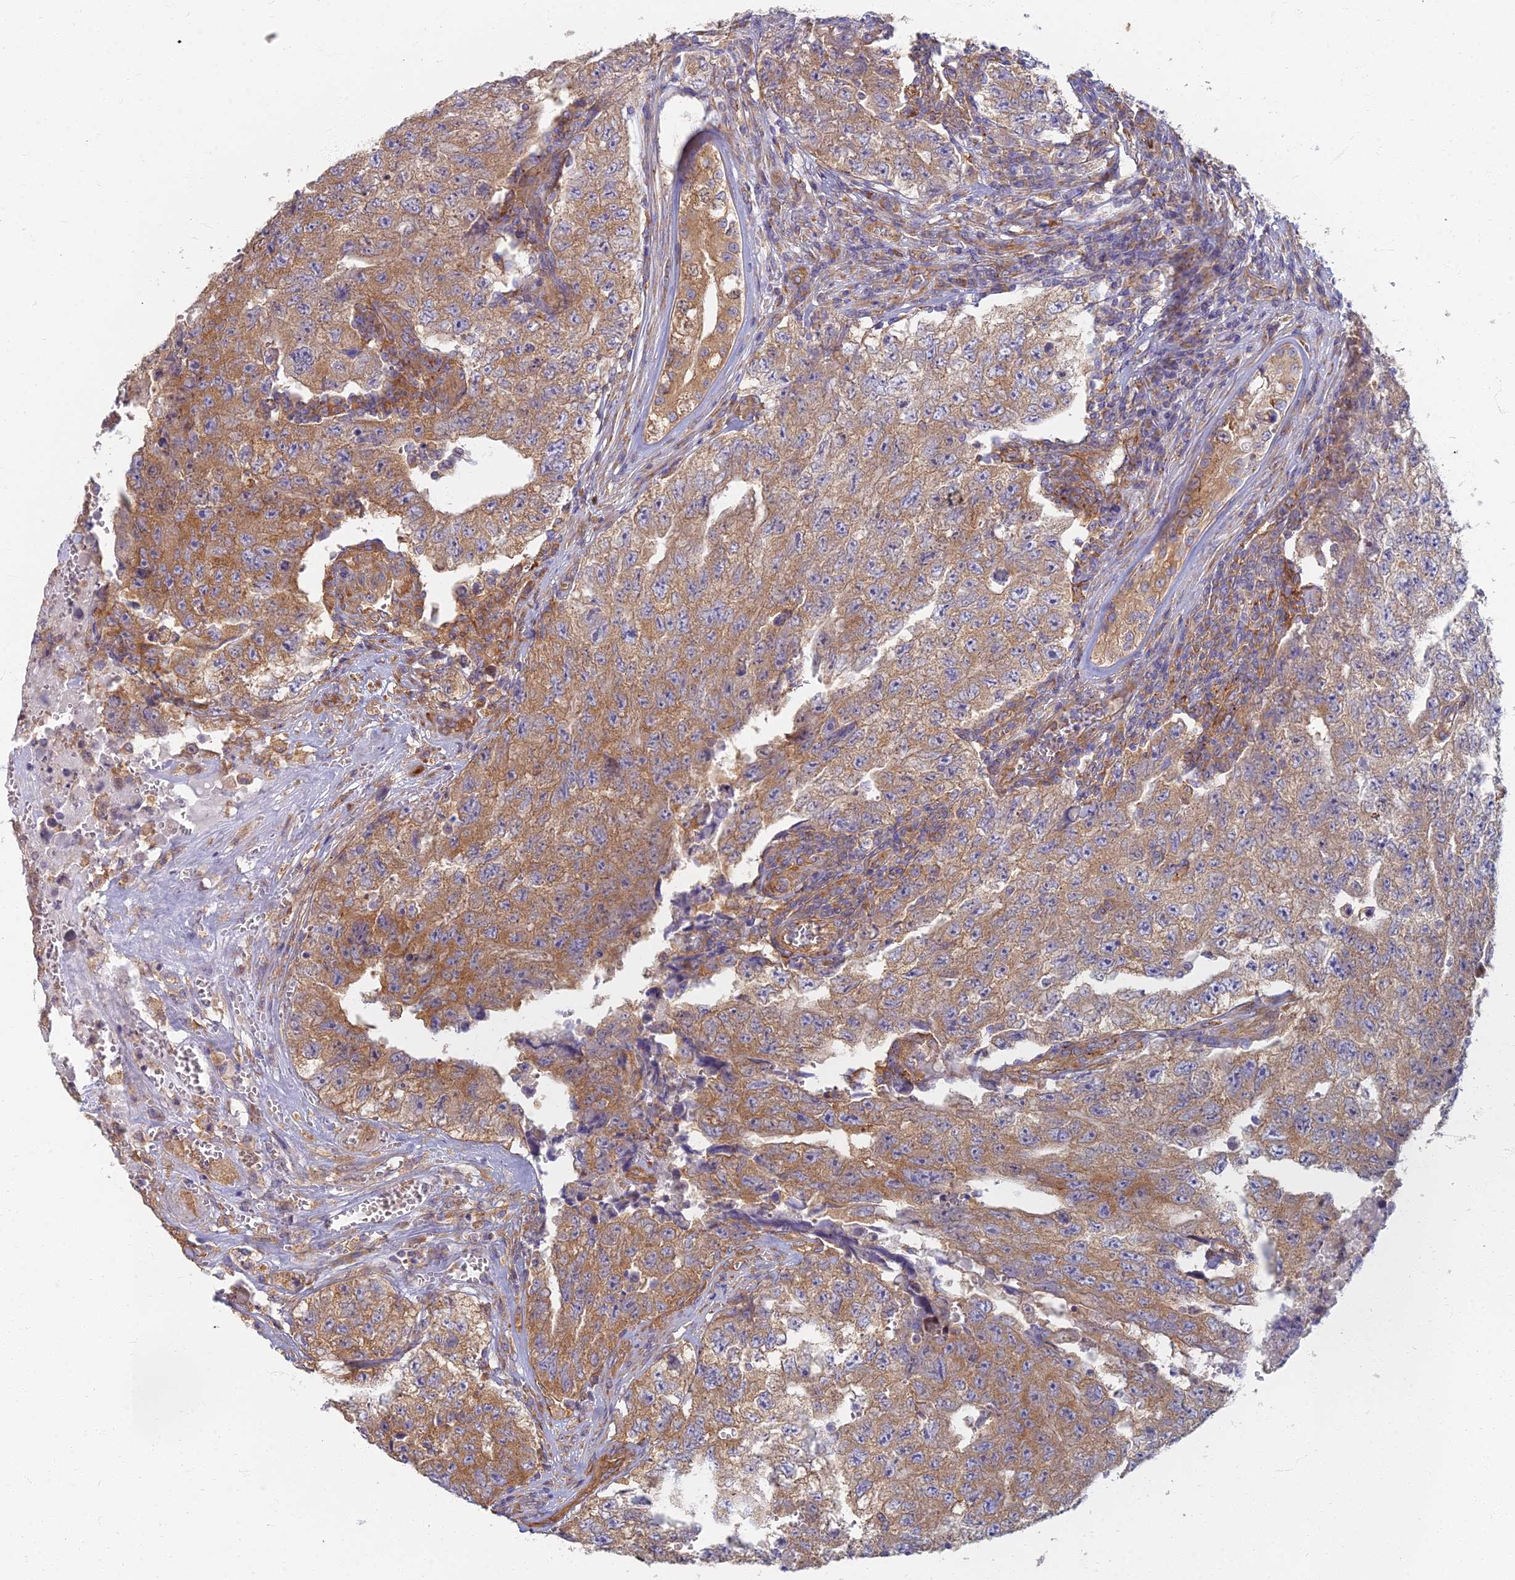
{"staining": {"intensity": "moderate", "quantity": "25%-75%", "location": "cytoplasmic/membranous"}, "tissue": "testis cancer", "cell_type": "Tumor cells", "image_type": "cancer", "snomed": [{"axis": "morphology", "description": "Carcinoma, Embryonal, NOS"}, {"axis": "topography", "description": "Testis"}], "caption": "A brown stain highlights moderate cytoplasmic/membranous staining of a protein in testis embryonal carcinoma tumor cells. (DAB (3,3'-diaminobenzidine) = brown stain, brightfield microscopy at high magnification).", "gene": "RBSN", "patient": {"sex": "male", "age": 17}}